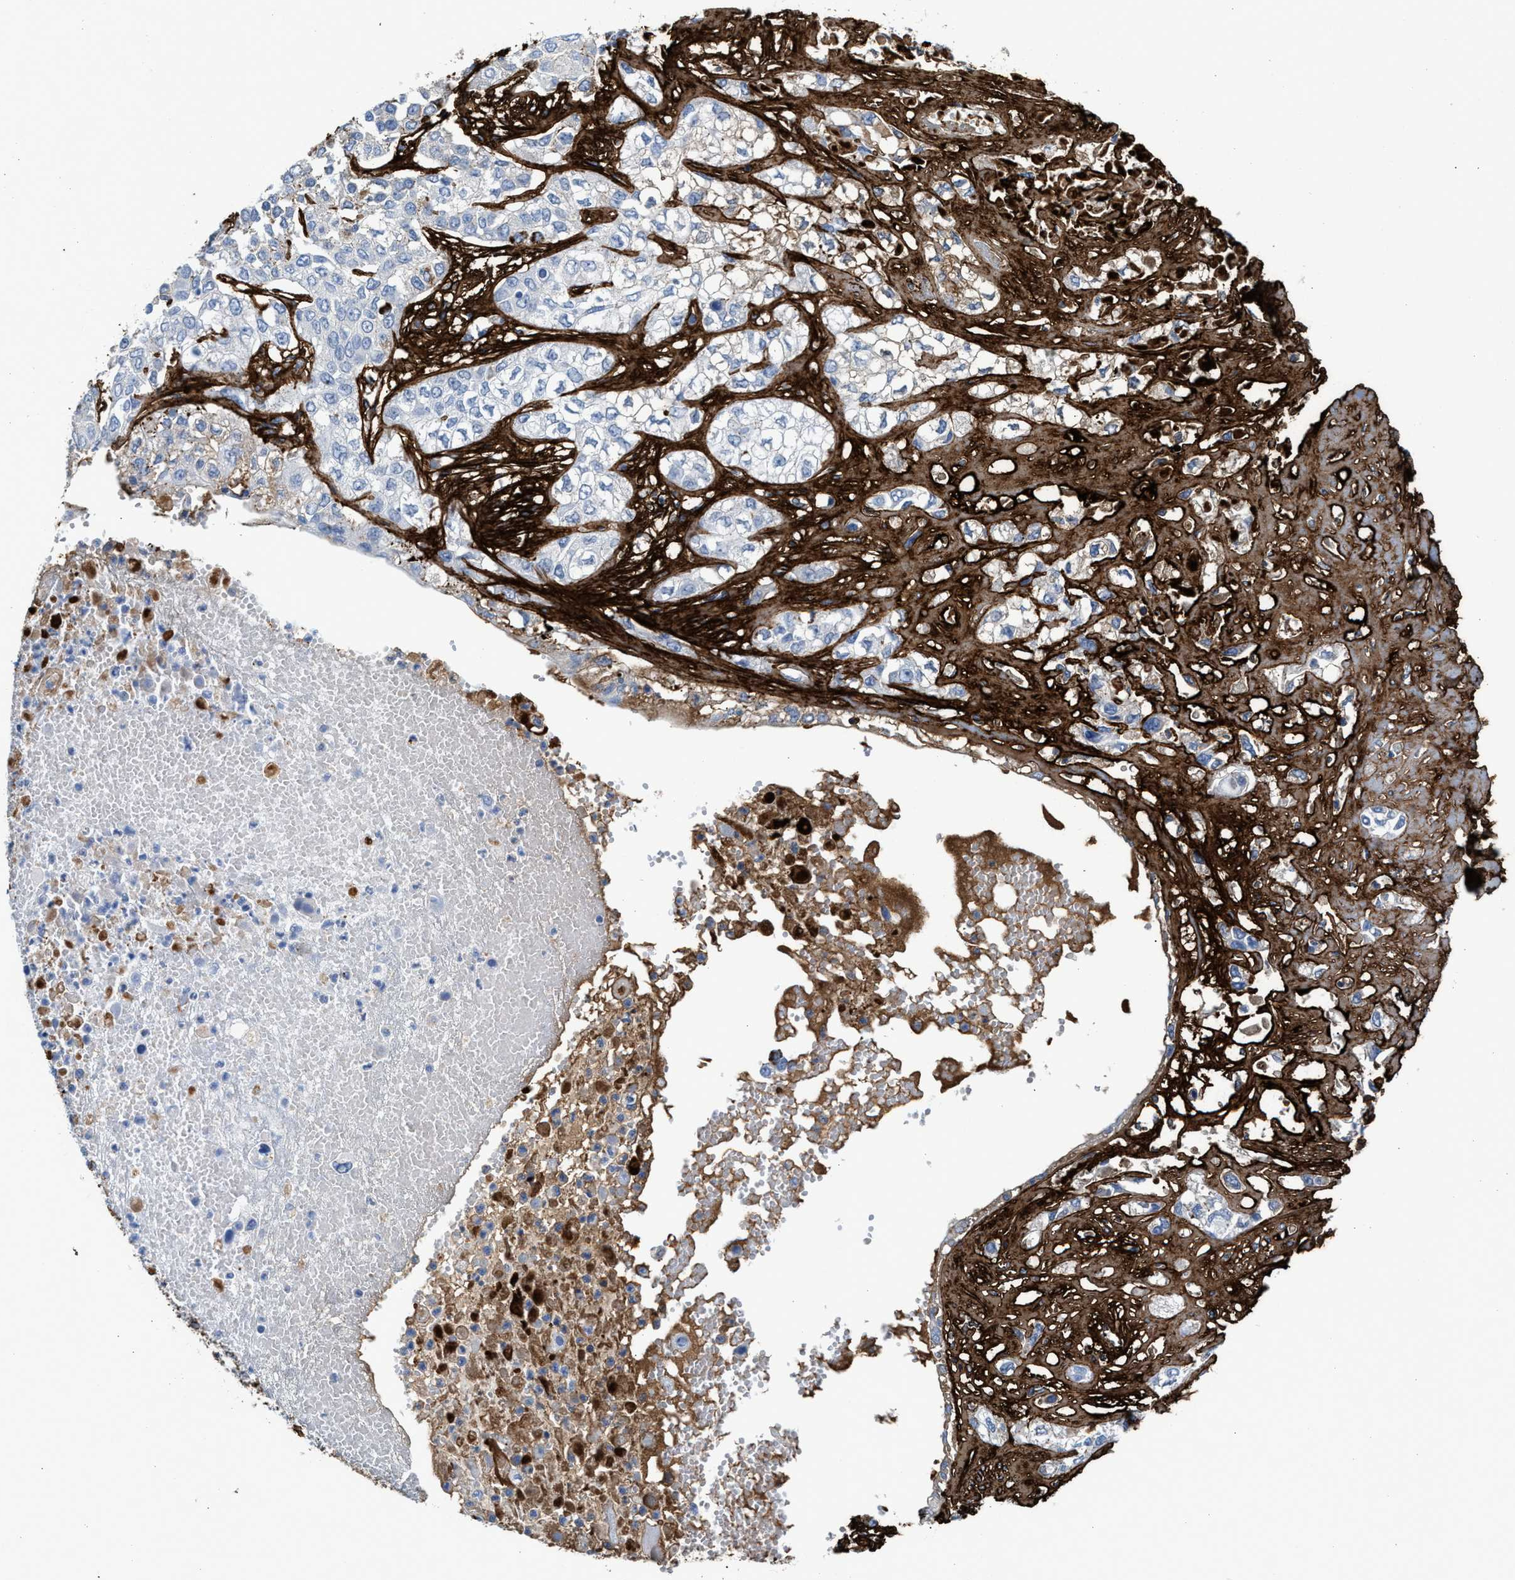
{"staining": {"intensity": "negative", "quantity": "none", "location": "none"}, "tissue": "lung cancer", "cell_type": "Tumor cells", "image_type": "cancer", "snomed": [{"axis": "morphology", "description": "Squamous cell carcinoma, NOS"}, {"axis": "topography", "description": "Lung"}], "caption": "Immunohistochemistry image of neoplastic tissue: human lung squamous cell carcinoma stained with DAB (3,3'-diaminobenzidine) shows no significant protein positivity in tumor cells. Nuclei are stained in blue.", "gene": "TNR", "patient": {"sex": "male", "age": 71}}